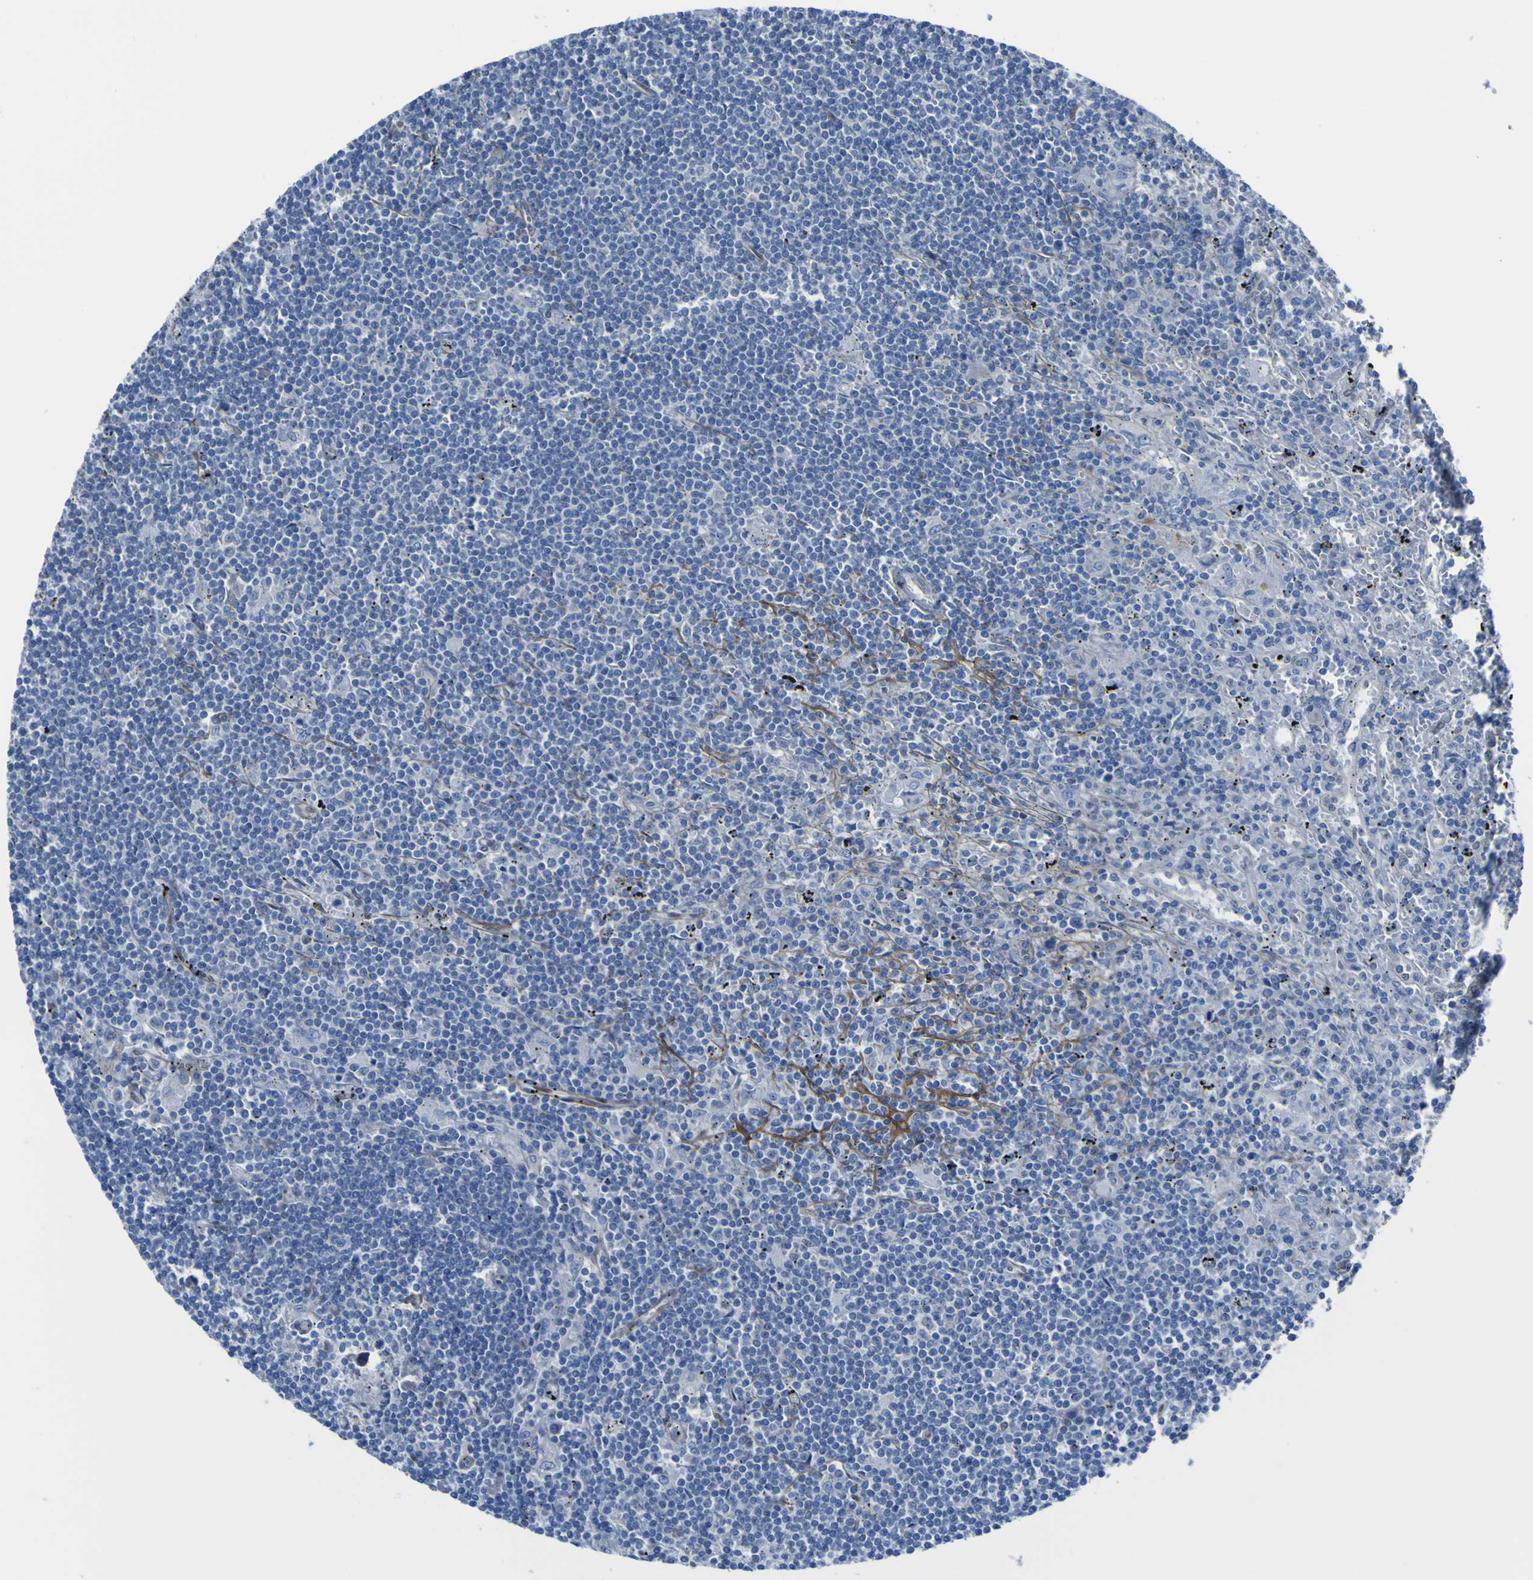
{"staining": {"intensity": "negative", "quantity": "none", "location": "none"}, "tissue": "lymphoma", "cell_type": "Tumor cells", "image_type": "cancer", "snomed": [{"axis": "morphology", "description": "Malignant lymphoma, non-Hodgkin's type, Low grade"}, {"axis": "topography", "description": "Spleen"}], "caption": "Immunohistochemistry micrograph of neoplastic tissue: human lymphoma stained with DAB (3,3'-diaminobenzidine) displays no significant protein expression in tumor cells. (IHC, brightfield microscopy, high magnification).", "gene": "LRRN1", "patient": {"sex": "male", "age": 76}}